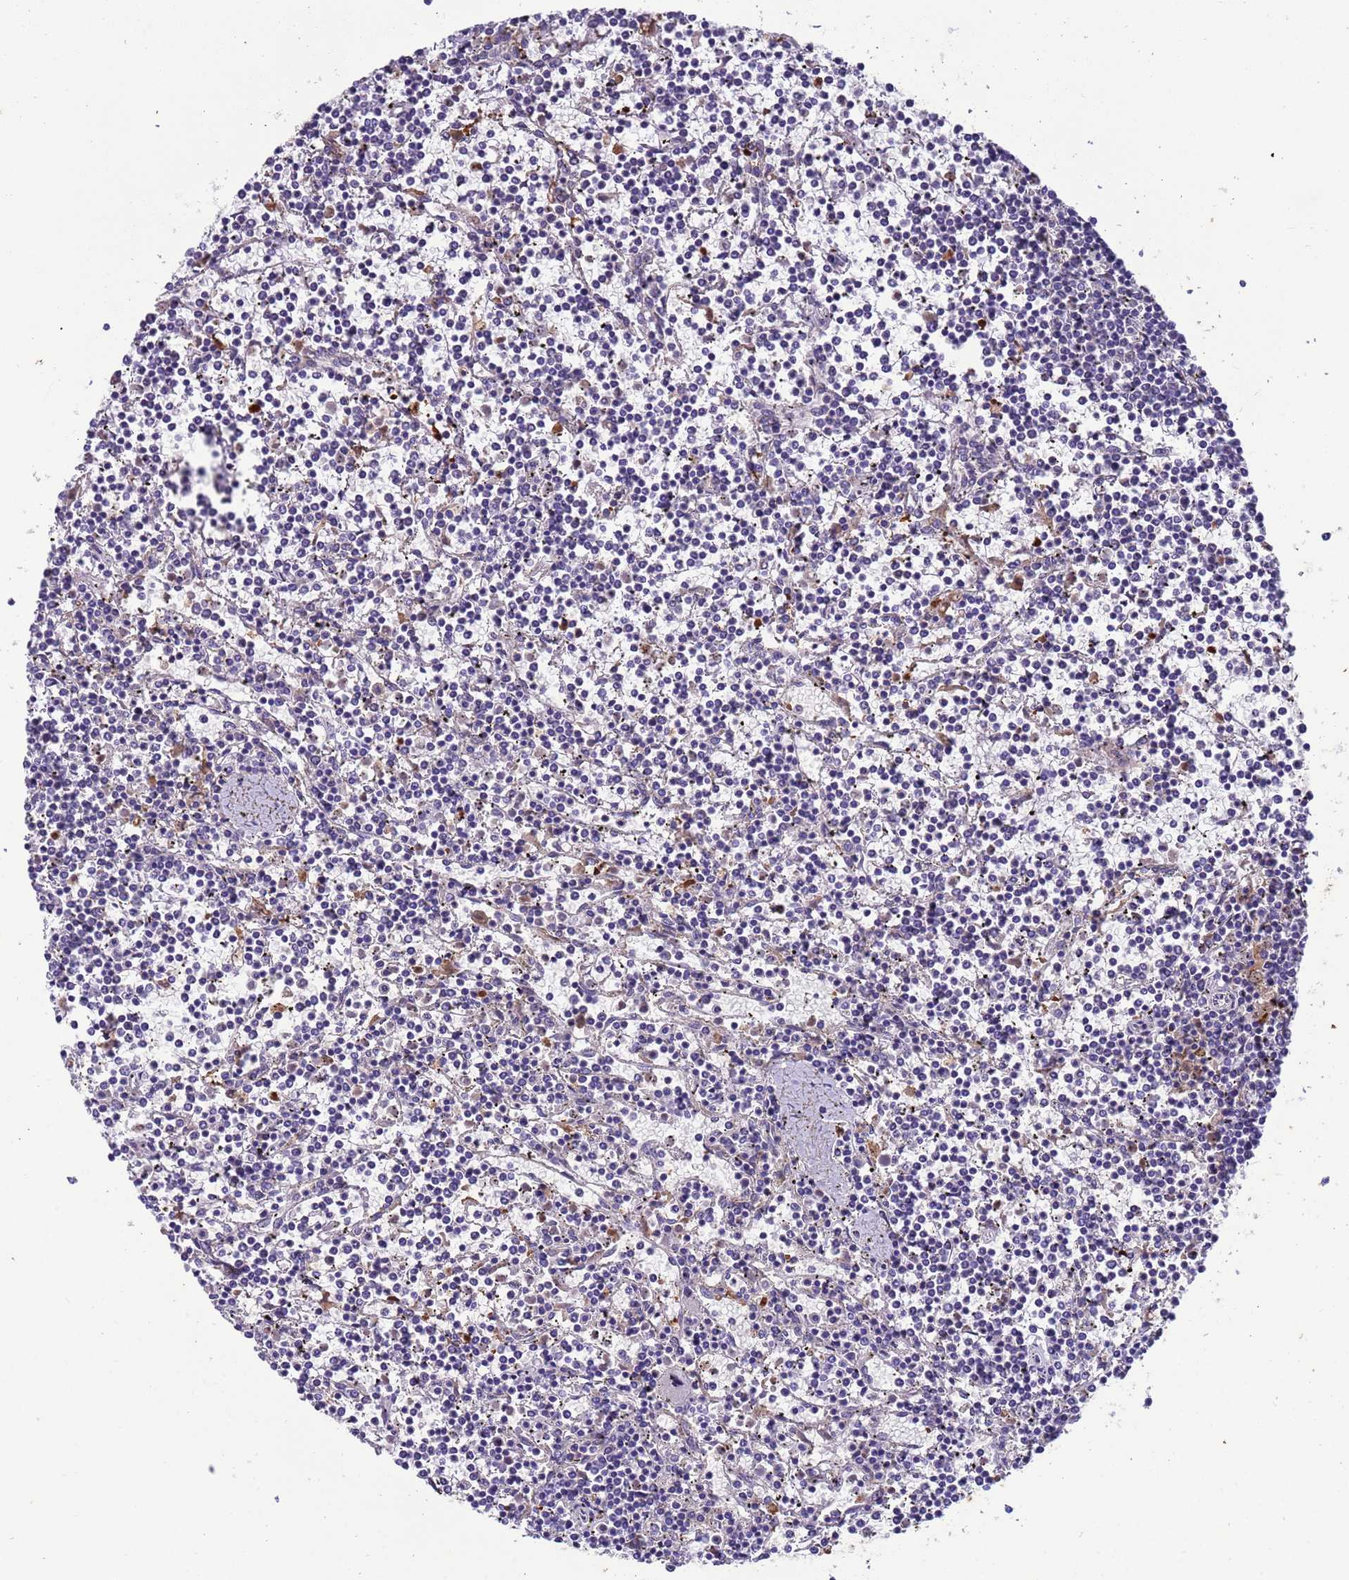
{"staining": {"intensity": "negative", "quantity": "none", "location": "none"}, "tissue": "lymphoma", "cell_type": "Tumor cells", "image_type": "cancer", "snomed": [{"axis": "morphology", "description": "Malignant lymphoma, non-Hodgkin's type, Low grade"}, {"axis": "topography", "description": "Spleen"}], "caption": "A histopathology image of low-grade malignant lymphoma, non-Hodgkin's type stained for a protein shows no brown staining in tumor cells.", "gene": "PAQR7", "patient": {"sex": "female", "age": 19}}